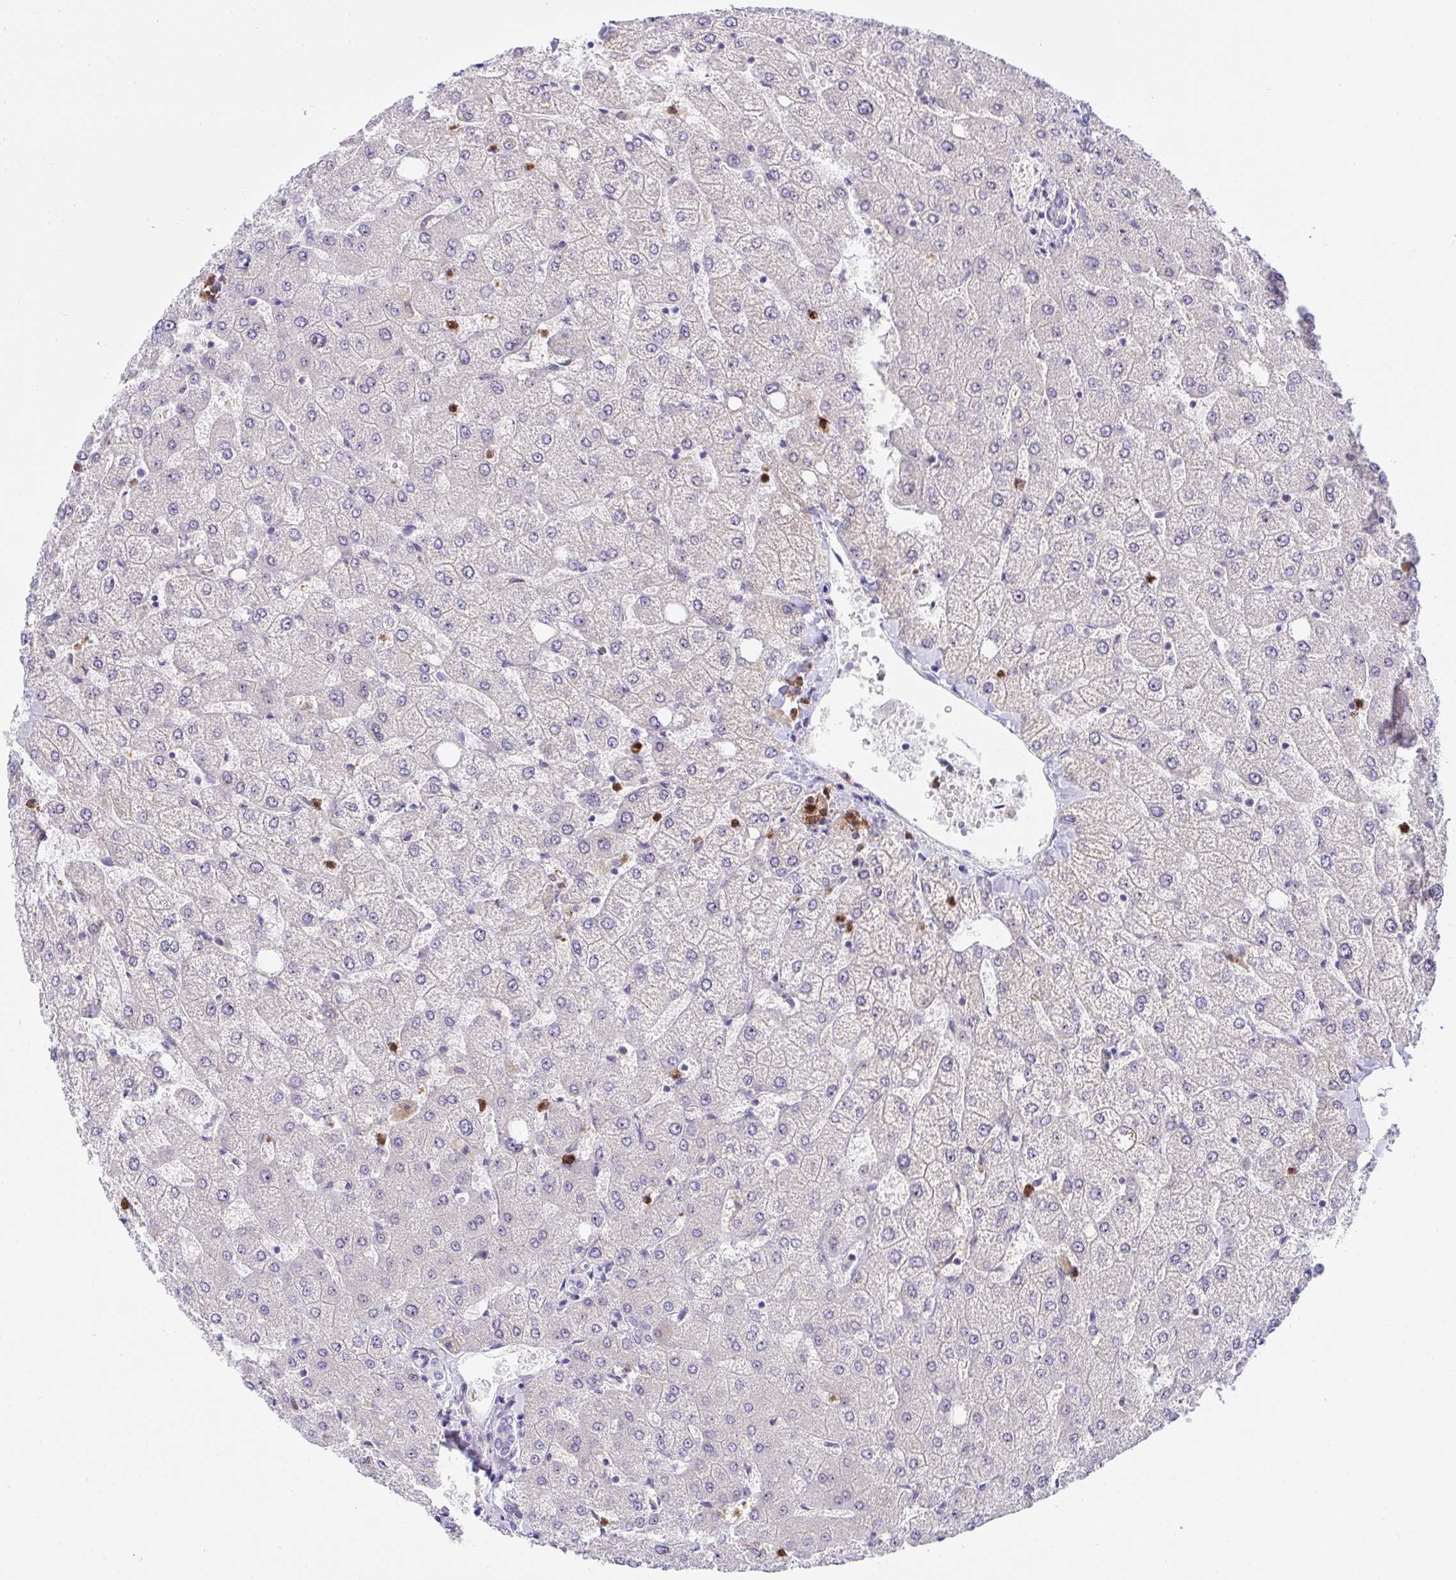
{"staining": {"intensity": "negative", "quantity": "none", "location": "none"}, "tissue": "liver", "cell_type": "Cholangiocytes", "image_type": "normal", "snomed": [{"axis": "morphology", "description": "Normal tissue, NOS"}, {"axis": "topography", "description": "Liver"}], "caption": "The micrograph demonstrates no staining of cholangiocytes in benign liver.", "gene": "ZNF554", "patient": {"sex": "female", "age": 54}}